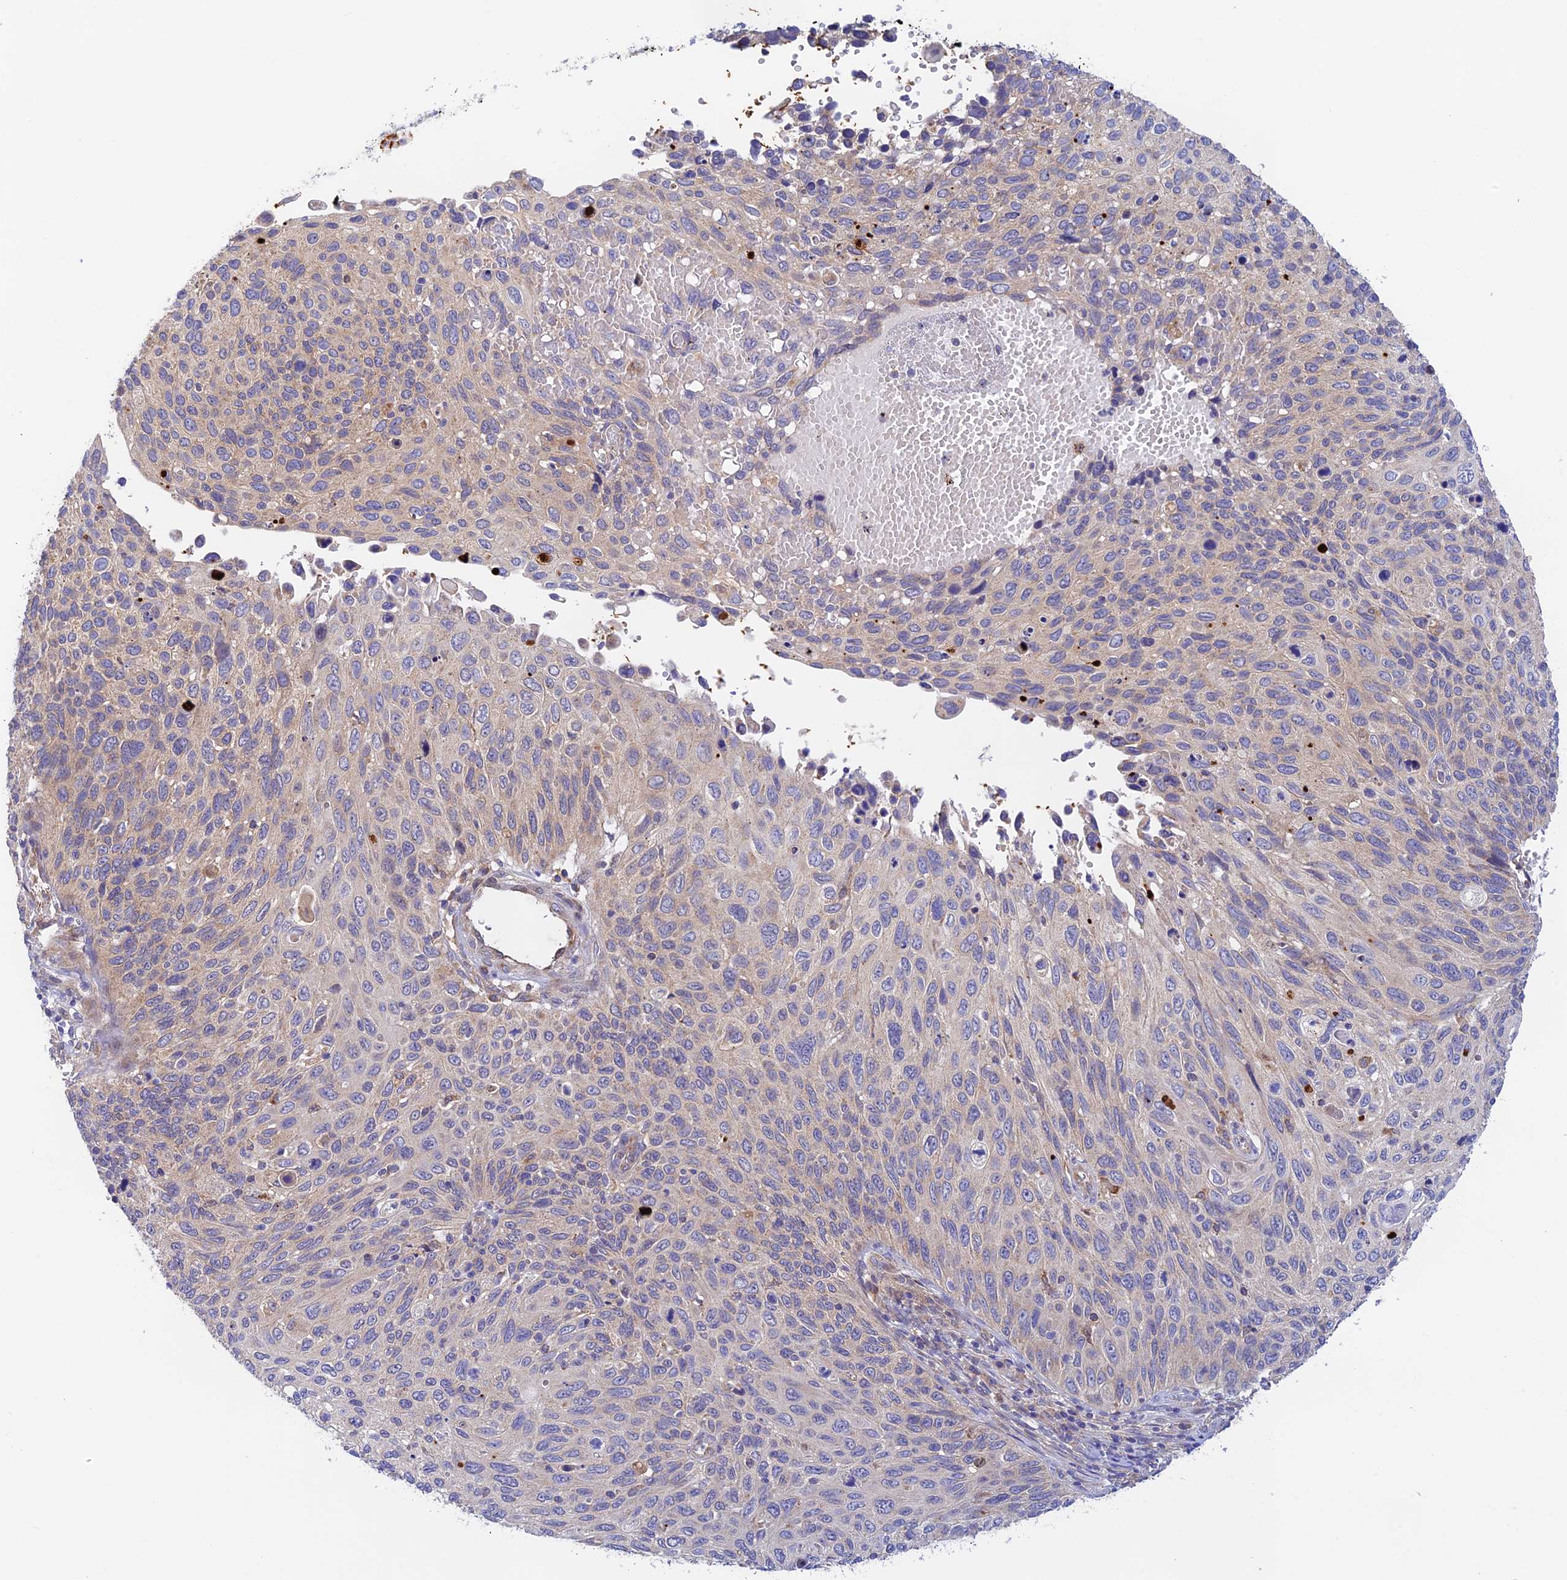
{"staining": {"intensity": "negative", "quantity": "none", "location": "none"}, "tissue": "cervical cancer", "cell_type": "Tumor cells", "image_type": "cancer", "snomed": [{"axis": "morphology", "description": "Squamous cell carcinoma, NOS"}, {"axis": "topography", "description": "Cervix"}], "caption": "Cervical cancer (squamous cell carcinoma) was stained to show a protein in brown. There is no significant staining in tumor cells.", "gene": "RANBP6", "patient": {"sex": "female", "age": 70}}